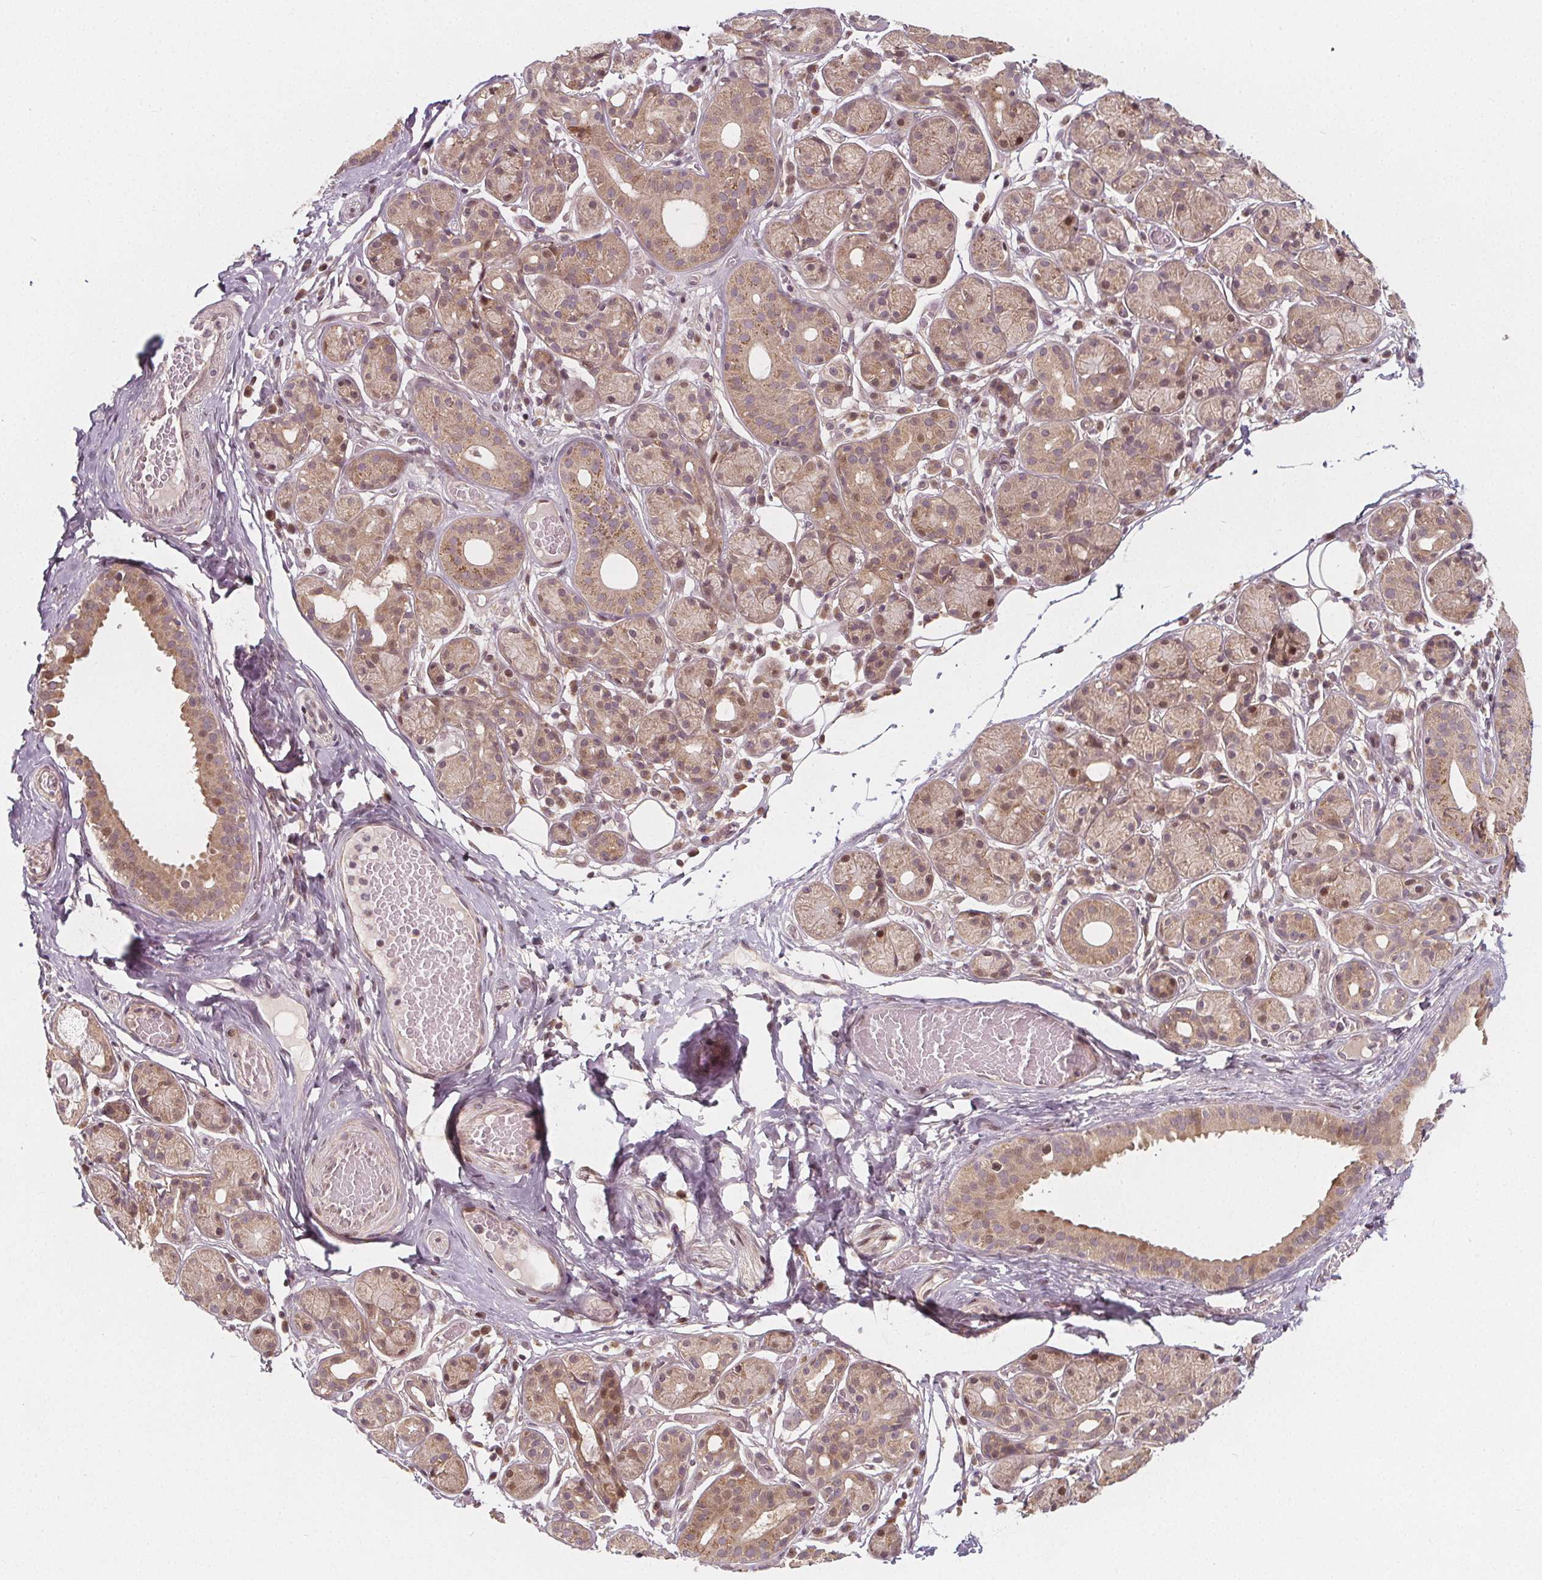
{"staining": {"intensity": "weak", "quantity": ">75%", "location": "cytoplasmic/membranous,nuclear"}, "tissue": "salivary gland", "cell_type": "Glandular cells", "image_type": "normal", "snomed": [{"axis": "morphology", "description": "Normal tissue, NOS"}, {"axis": "topography", "description": "Salivary gland"}, {"axis": "topography", "description": "Peripheral nerve tissue"}], "caption": "Salivary gland stained for a protein (brown) shows weak cytoplasmic/membranous,nuclear positive staining in approximately >75% of glandular cells.", "gene": "AKT1S1", "patient": {"sex": "male", "age": 71}}